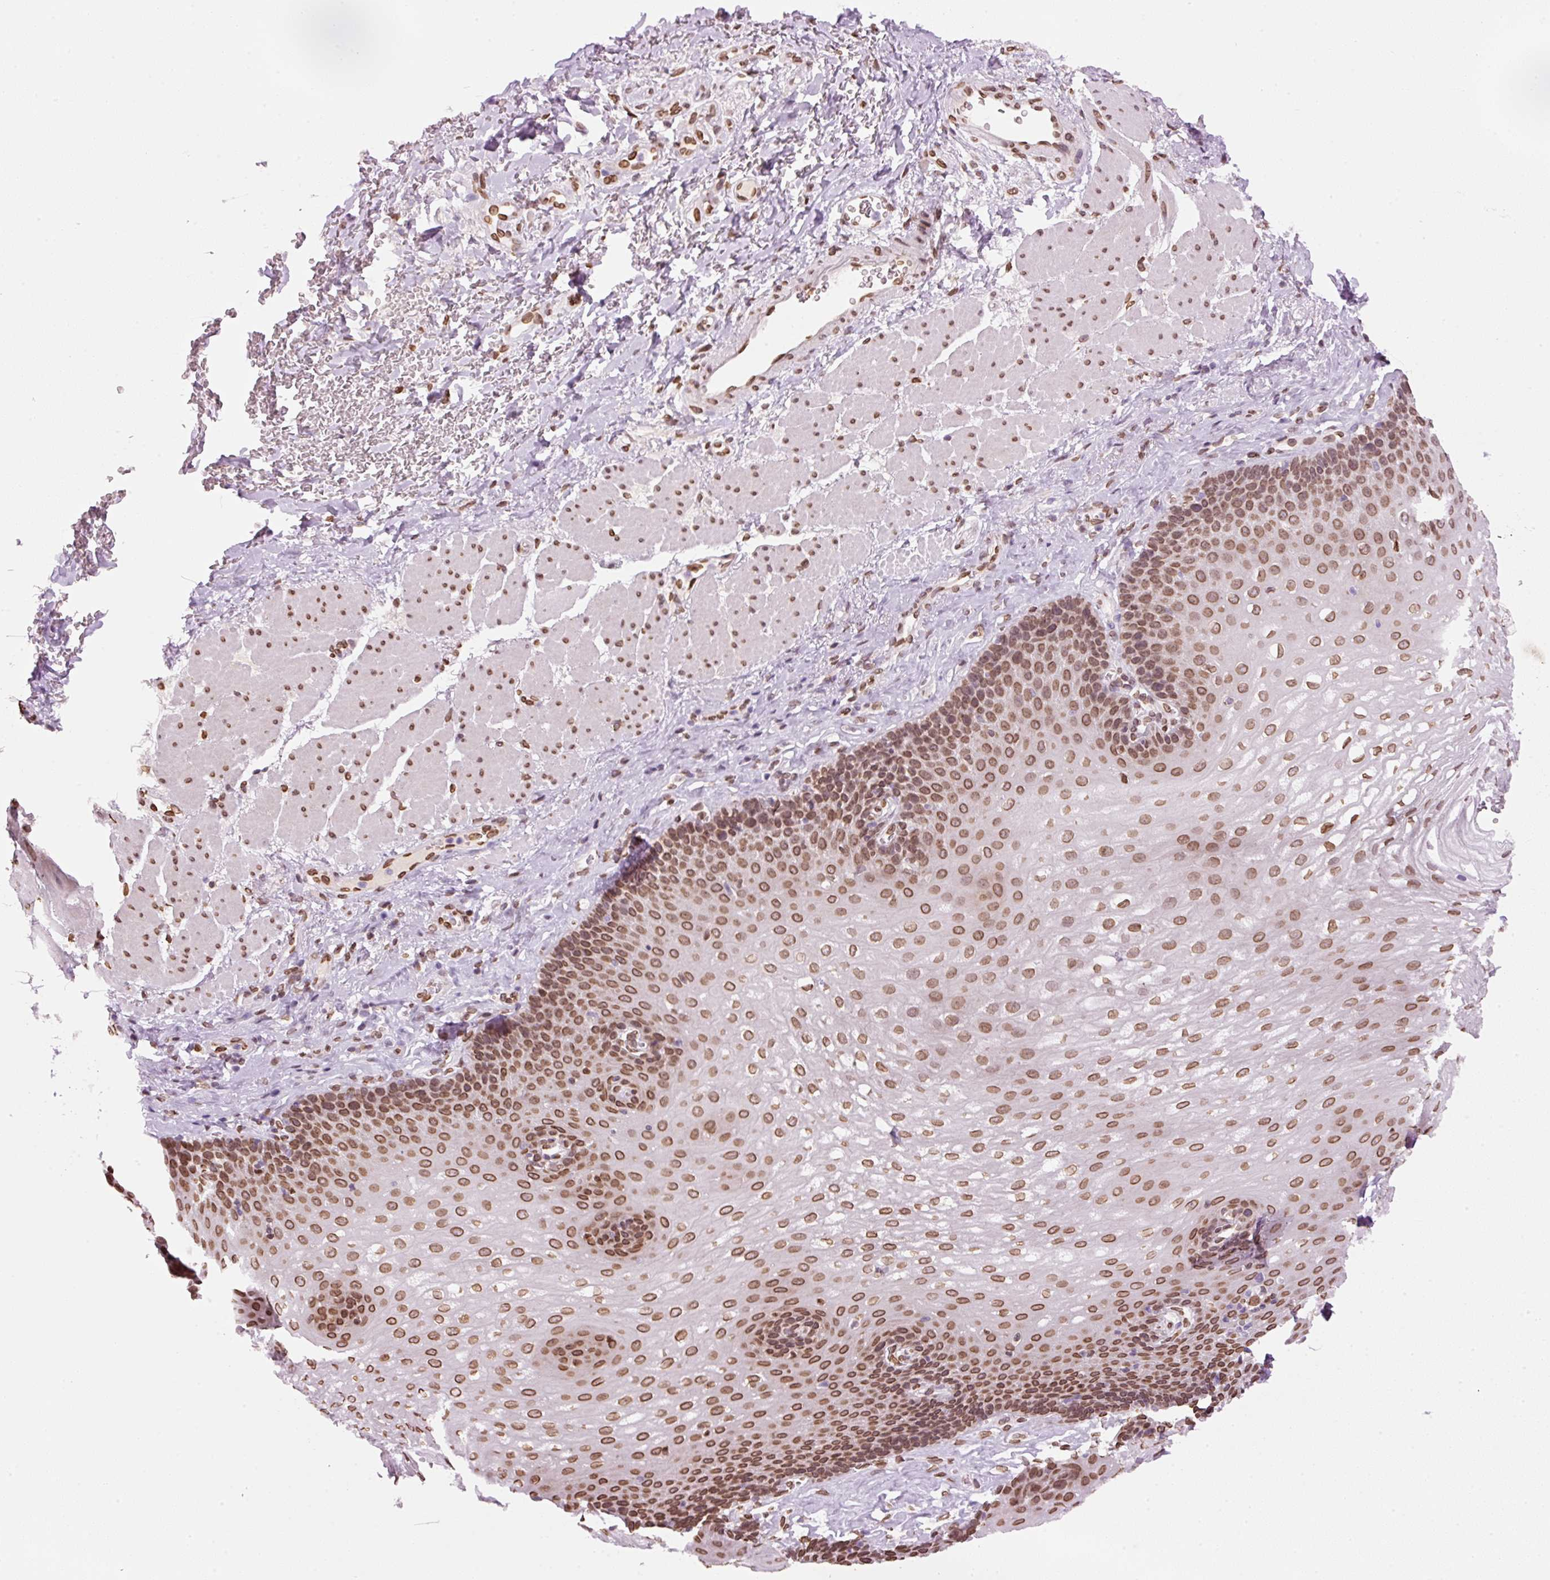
{"staining": {"intensity": "moderate", "quantity": ">75%", "location": "cytoplasmic/membranous,nuclear"}, "tissue": "esophagus", "cell_type": "Squamous epithelial cells", "image_type": "normal", "snomed": [{"axis": "morphology", "description": "Normal tissue, NOS"}, {"axis": "topography", "description": "Esophagus"}], "caption": "A photomicrograph showing moderate cytoplasmic/membranous,nuclear staining in about >75% of squamous epithelial cells in benign esophagus, as visualized by brown immunohistochemical staining.", "gene": "ZNF224", "patient": {"sex": "female", "age": 66}}